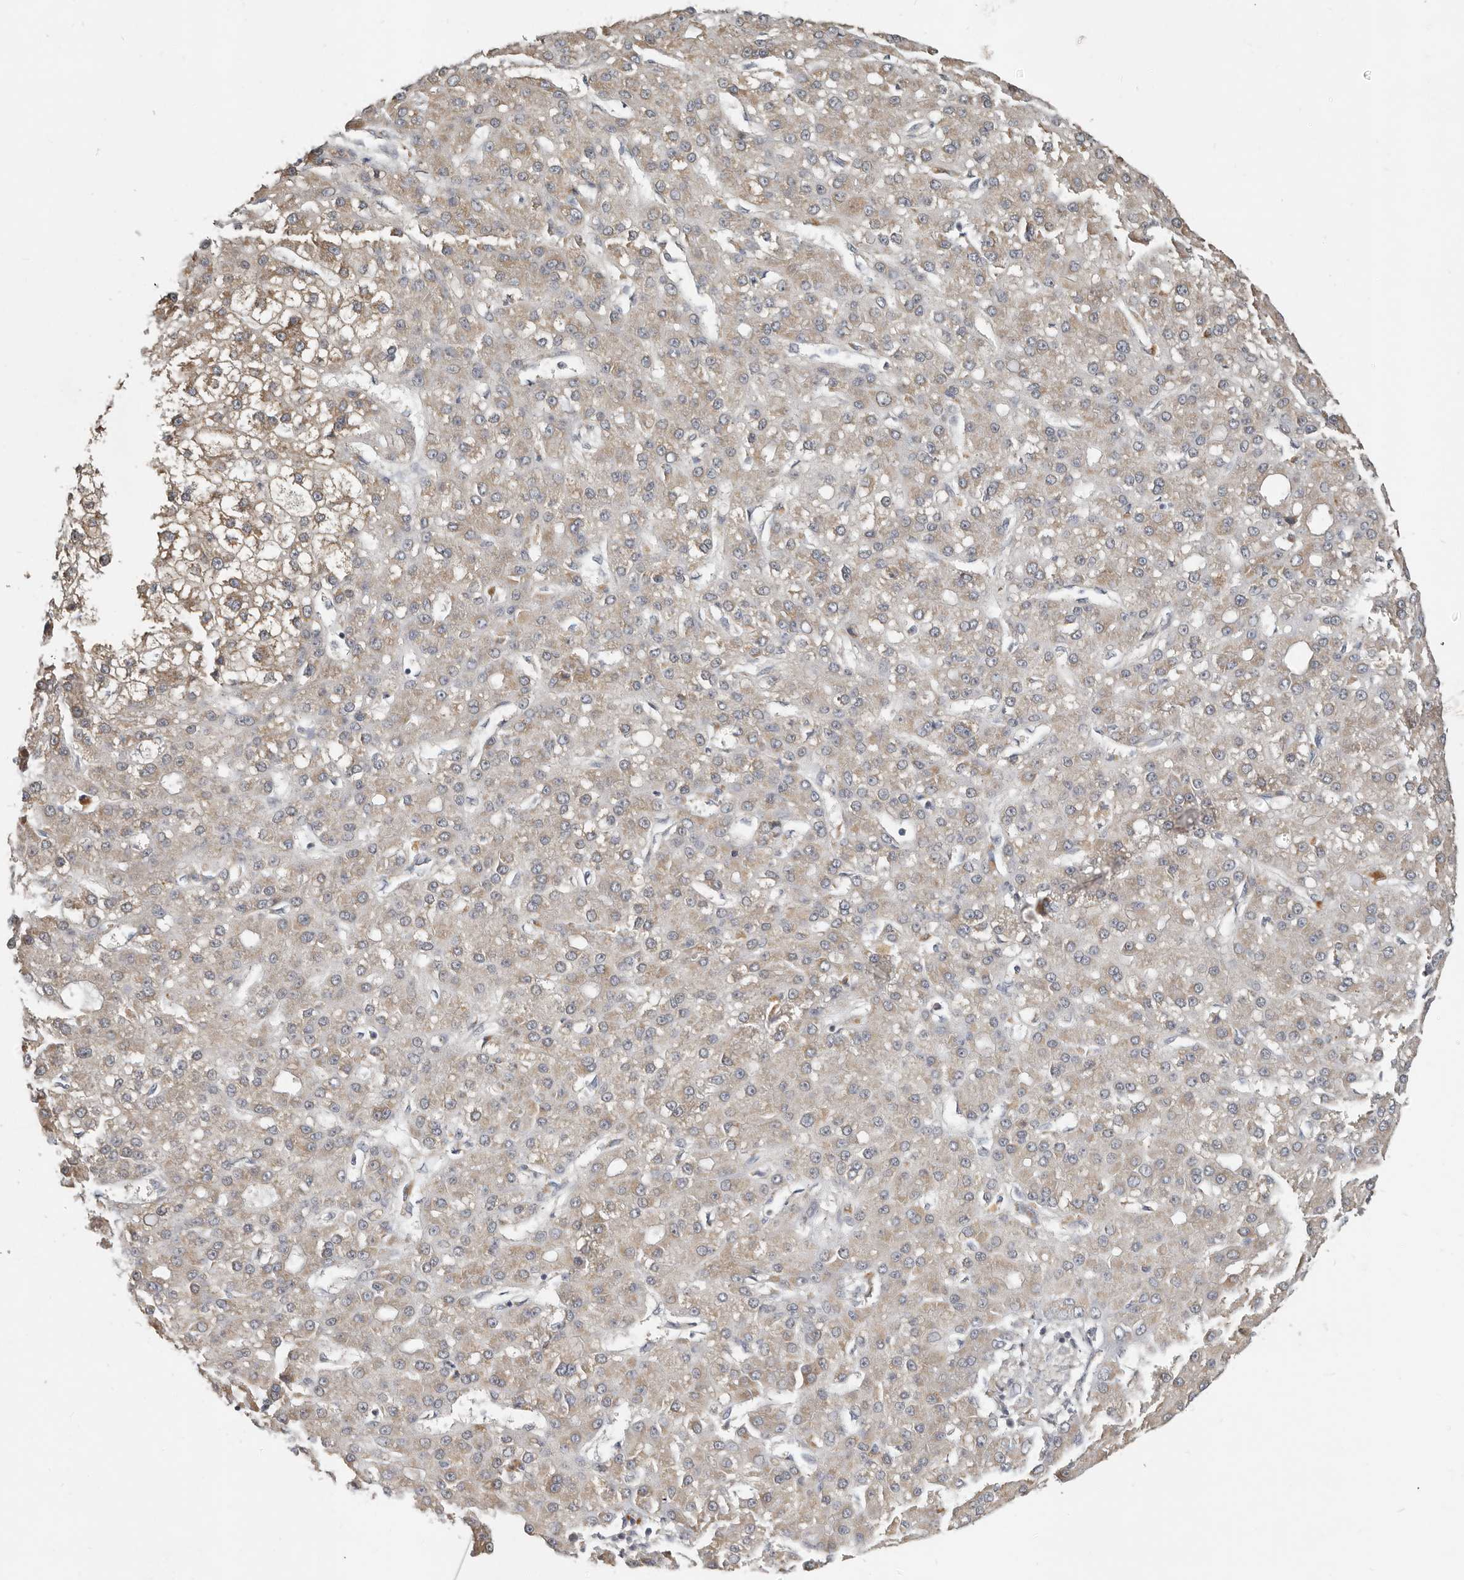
{"staining": {"intensity": "weak", "quantity": ">75%", "location": "cytoplasmic/membranous"}, "tissue": "liver cancer", "cell_type": "Tumor cells", "image_type": "cancer", "snomed": [{"axis": "morphology", "description": "Carcinoma, Hepatocellular, NOS"}, {"axis": "topography", "description": "Liver"}], "caption": "A brown stain shows weak cytoplasmic/membranous expression of a protein in liver cancer tumor cells.", "gene": "UNK", "patient": {"sex": "male", "age": 67}}